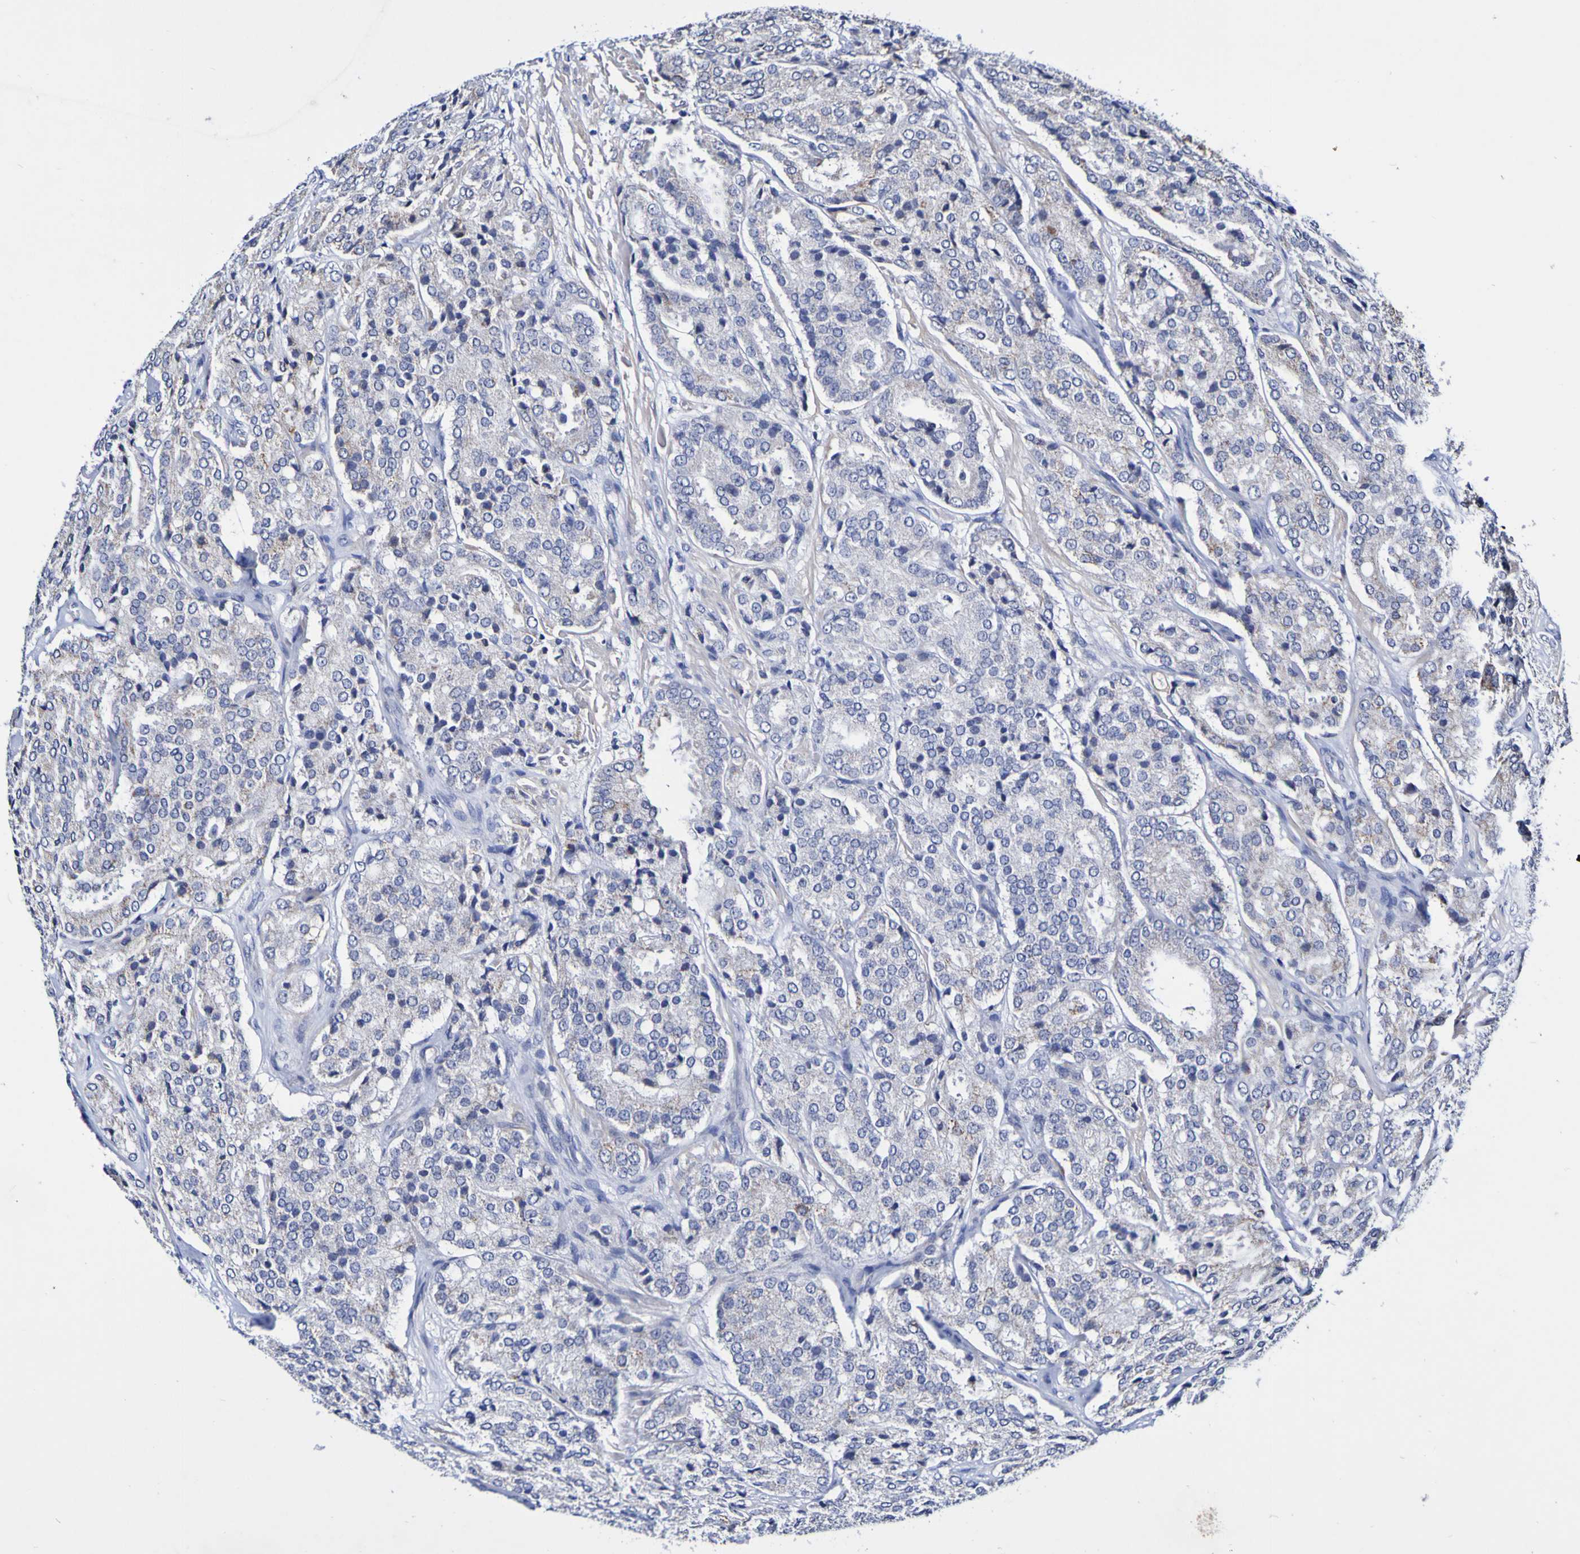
{"staining": {"intensity": "moderate", "quantity": "25%-75%", "location": "cytoplasmic/membranous"}, "tissue": "prostate cancer", "cell_type": "Tumor cells", "image_type": "cancer", "snomed": [{"axis": "morphology", "description": "Adenocarcinoma, High grade"}, {"axis": "topography", "description": "Prostate"}], "caption": "Immunohistochemistry staining of prostate cancer (adenocarcinoma (high-grade)), which reveals medium levels of moderate cytoplasmic/membranous positivity in about 25%-75% of tumor cells indicating moderate cytoplasmic/membranous protein expression. The staining was performed using DAB (3,3'-diaminobenzidine) (brown) for protein detection and nuclei were counterstained in hematoxylin (blue).", "gene": "ACVR1C", "patient": {"sex": "male", "age": 65}}